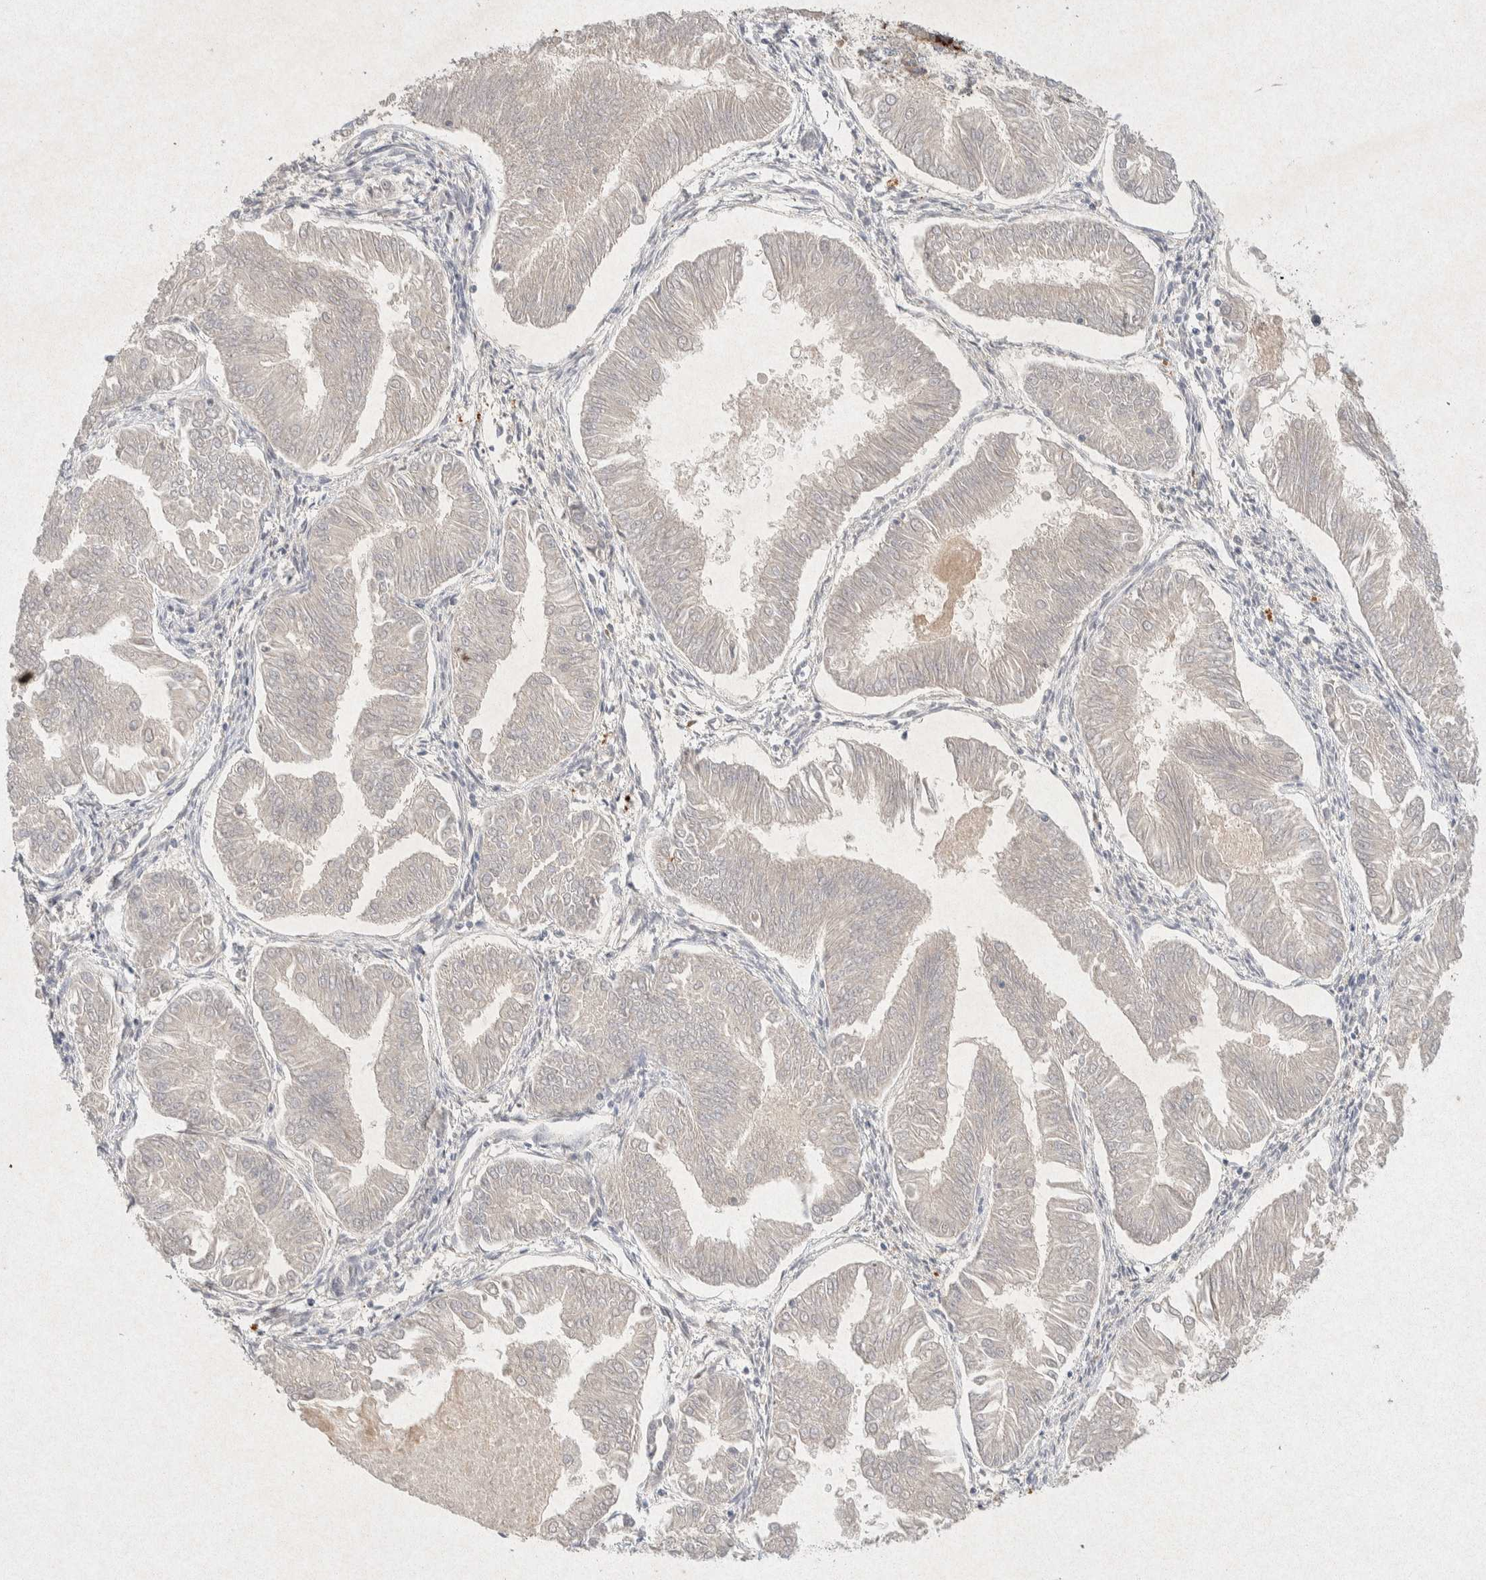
{"staining": {"intensity": "negative", "quantity": "none", "location": "none"}, "tissue": "endometrial cancer", "cell_type": "Tumor cells", "image_type": "cancer", "snomed": [{"axis": "morphology", "description": "Adenocarcinoma, NOS"}, {"axis": "topography", "description": "Endometrium"}], "caption": "IHC image of neoplastic tissue: endometrial adenocarcinoma stained with DAB demonstrates no significant protein positivity in tumor cells. Brightfield microscopy of immunohistochemistry (IHC) stained with DAB (brown) and hematoxylin (blue), captured at high magnification.", "gene": "GNAI1", "patient": {"sex": "female", "age": 53}}